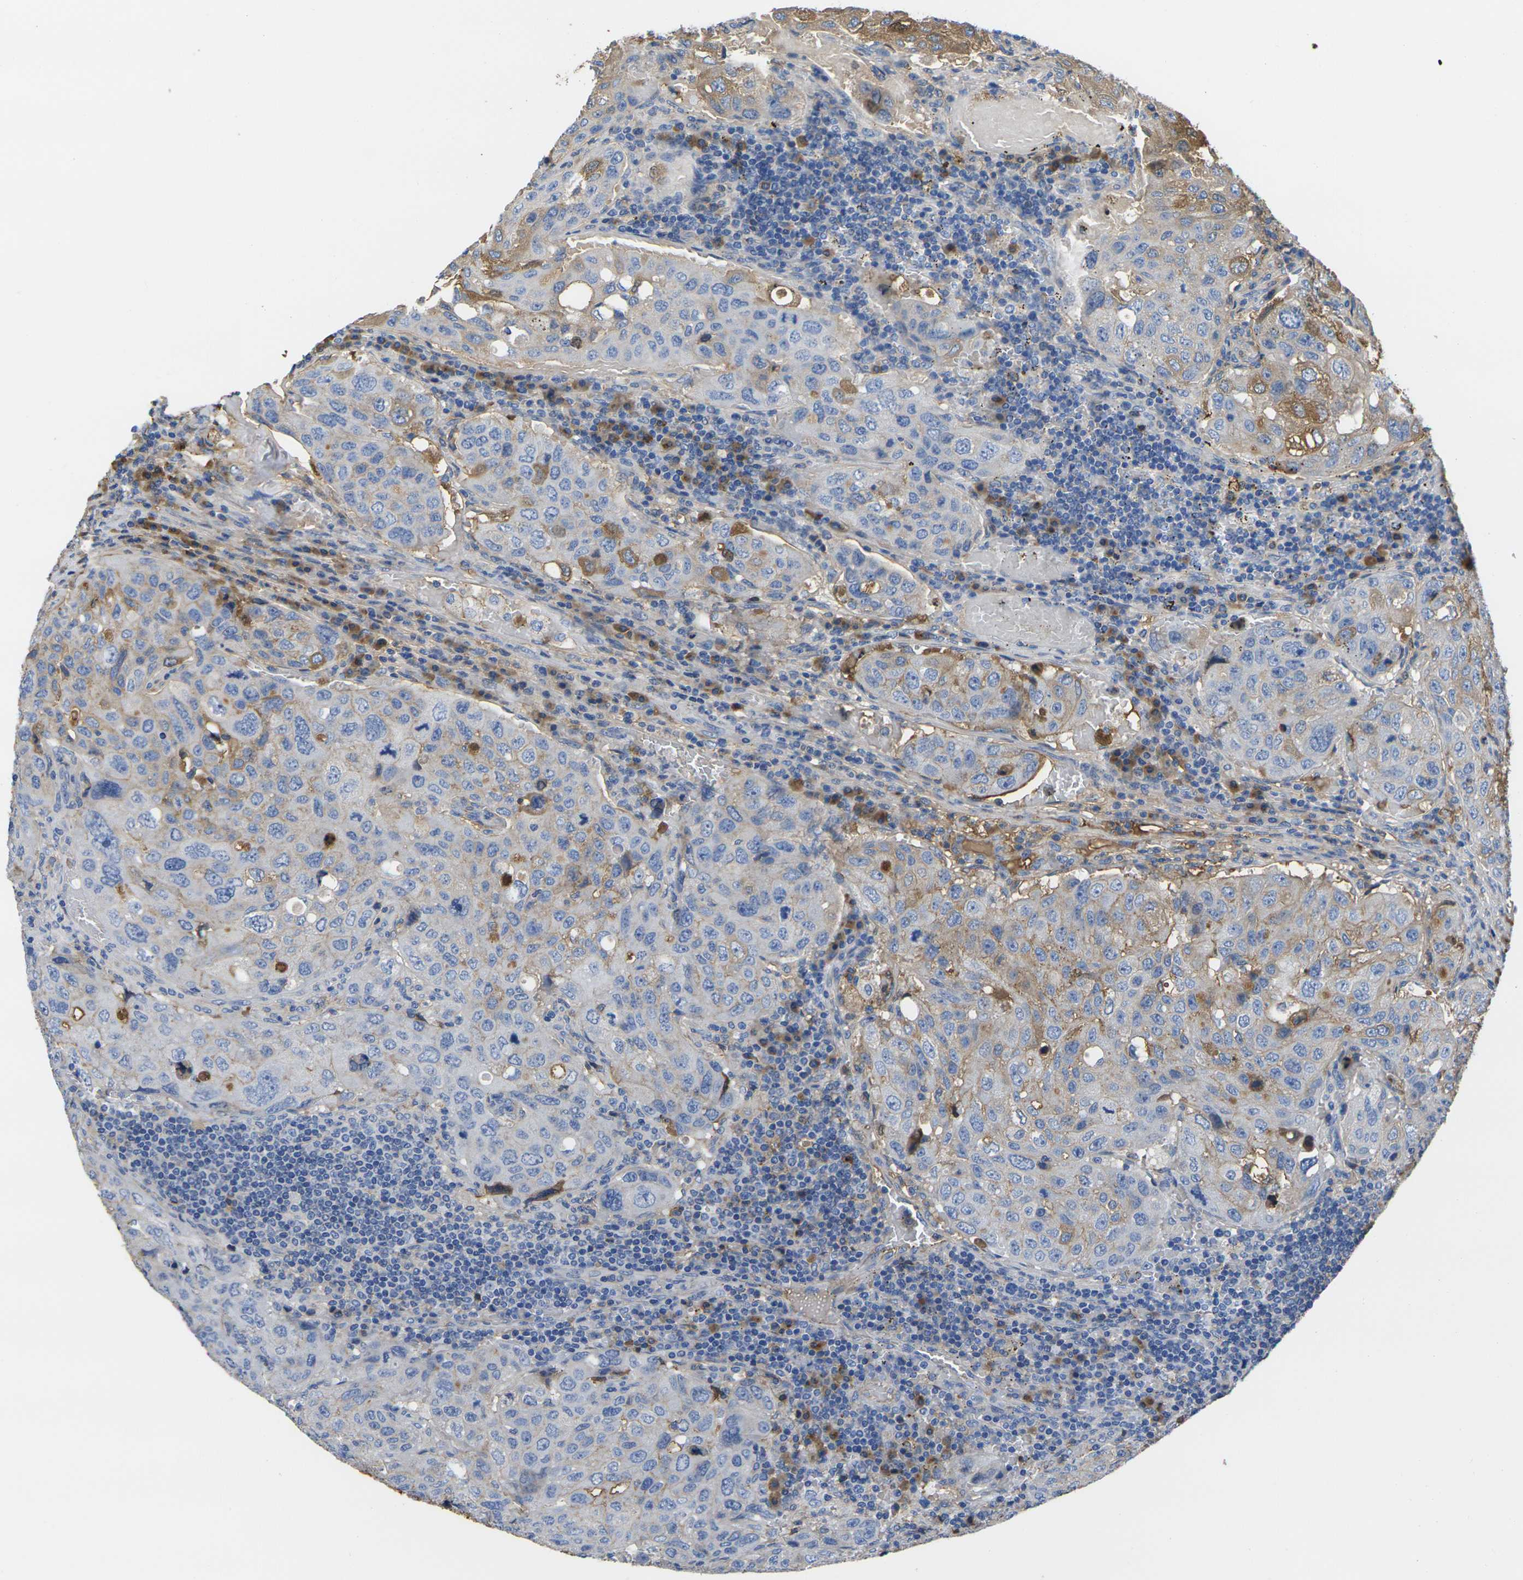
{"staining": {"intensity": "moderate", "quantity": "<25%", "location": "cytoplasmic/membranous"}, "tissue": "urothelial cancer", "cell_type": "Tumor cells", "image_type": "cancer", "snomed": [{"axis": "morphology", "description": "Urothelial carcinoma, High grade"}, {"axis": "topography", "description": "Lymph node"}, {"axis": "topography", "description": "Urinary bladder"}], "caption": "A brown stain highlights moderate cytoplasmic/membranous positivity of a protein in urothelial cancer tumor cells. (DAB IHC with brightfield microscopy, high magnification).", "gene": "GREM2", "patient": {"sex": "male", "age": 51}}